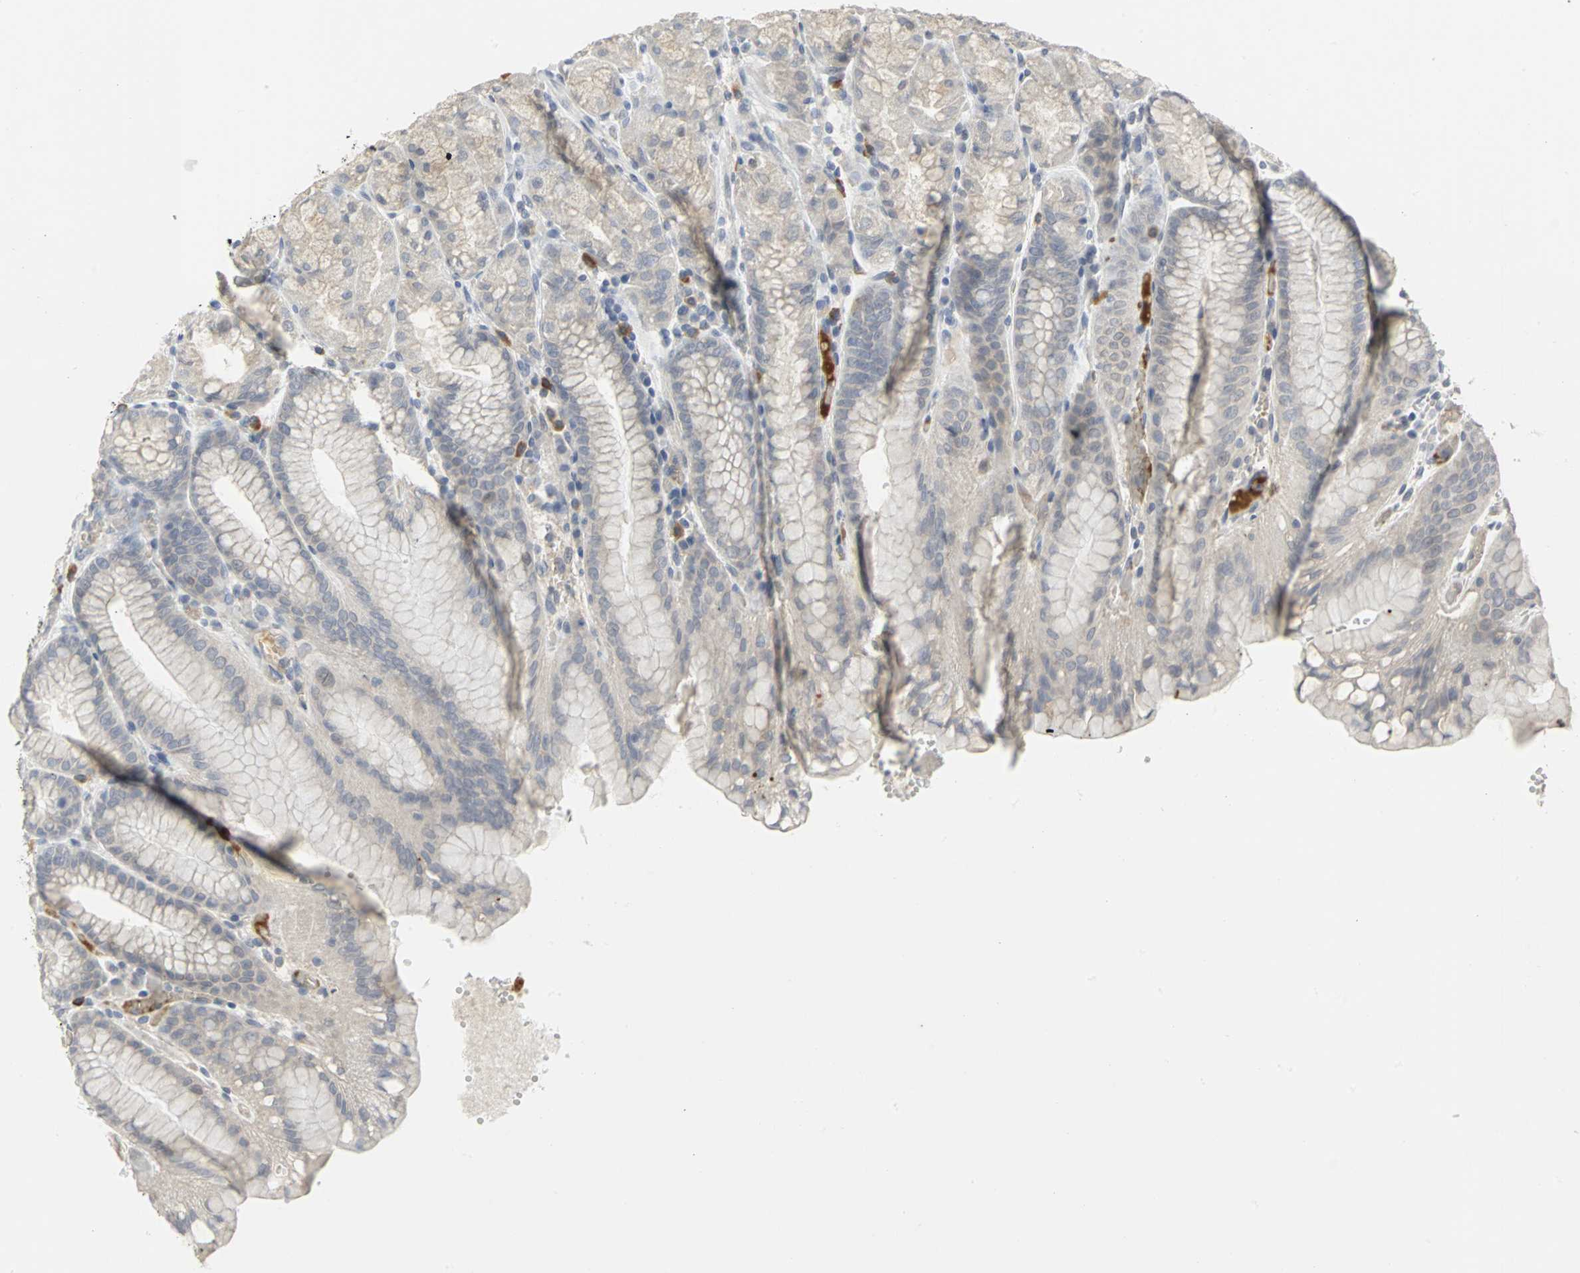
{"staining": {"intensity": "weak", "quantity": ">75%", "location": "cytoplasmic/membranous"}, "tissue": "stomach", "cell_type": "Glandular cells", "image_type": "normal", "snomed": [{"axis": "morphology", "description": "Normal tissue, NOS"}, {"axis": "topography", "description": "Stomach, upper"}, {"axis": "topography", "description": "Stomach"}], "caption": "Weak cytoplasmic/membranous positivity is identified in about >75% of glandular cells in normal stomach. The protein is shown in brown color, while the nuclei are stained blue.", "gene": "ZIC1", "patient": {"sex": "male", "age": 76}}